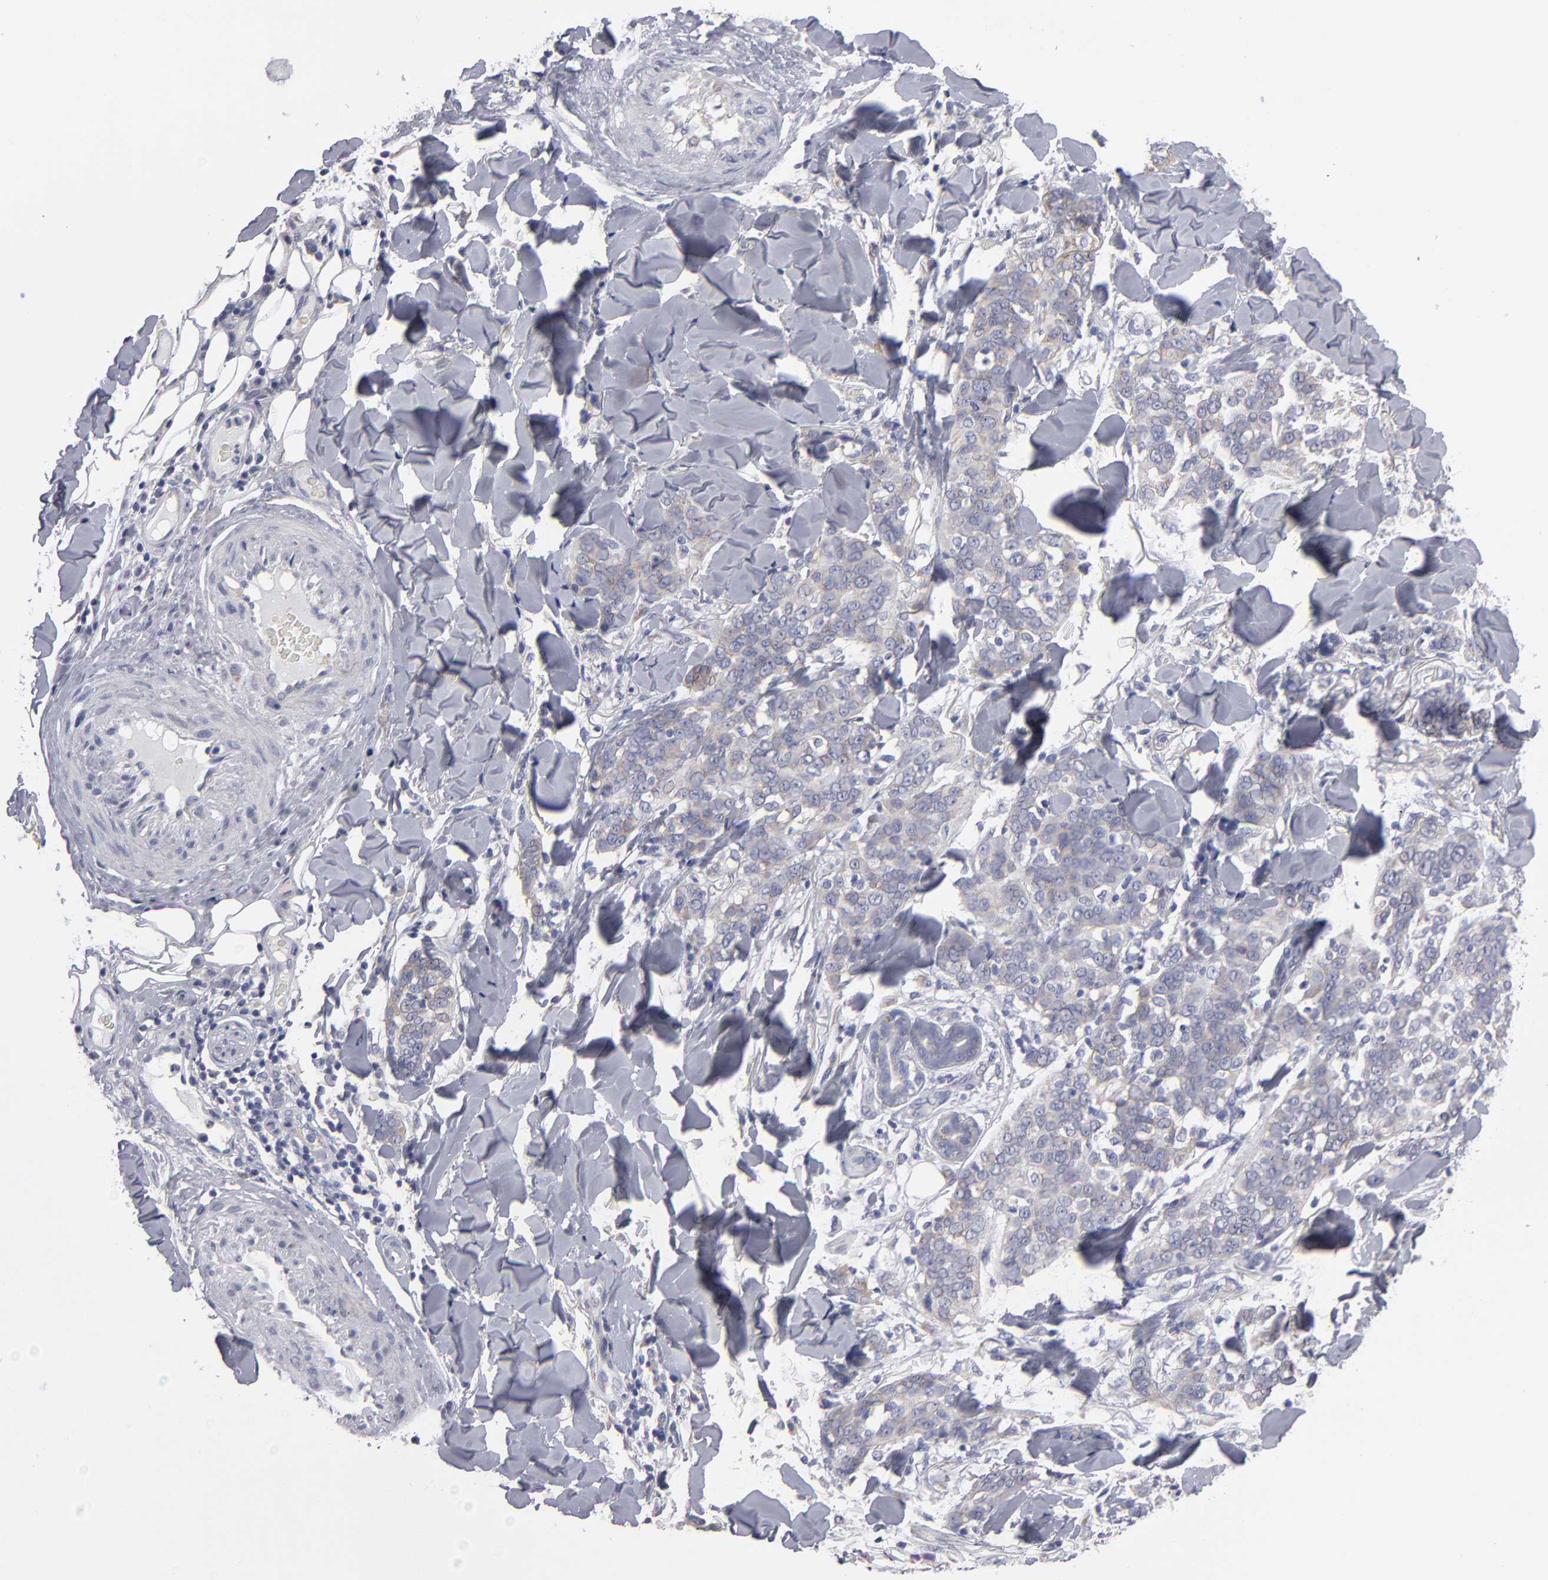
{"staining": {"intensity": "weak", "quantity": ">75%", "location": "cytoplasmic/membranous"}, "tissue": "skin cancer", "cell_type": "Tumor cells", "image_type": "cancer", "snomed": [{"axis": "morphology", "description": "Normal tissue, NOS"}, {"axis": "morphology", "description": "Squamous cell carcinoma, NOS"}, {"axis": "topography", "description": "Skin"}], "caption": "A histopathology image of skin cancer (squamous cell carcinoma) stained for a protein reveals weak cytoplasmic/membranous brown staining in tumor cells.", "gene": "CCDC80", "patient": {"sex": "female", "age": 83}}